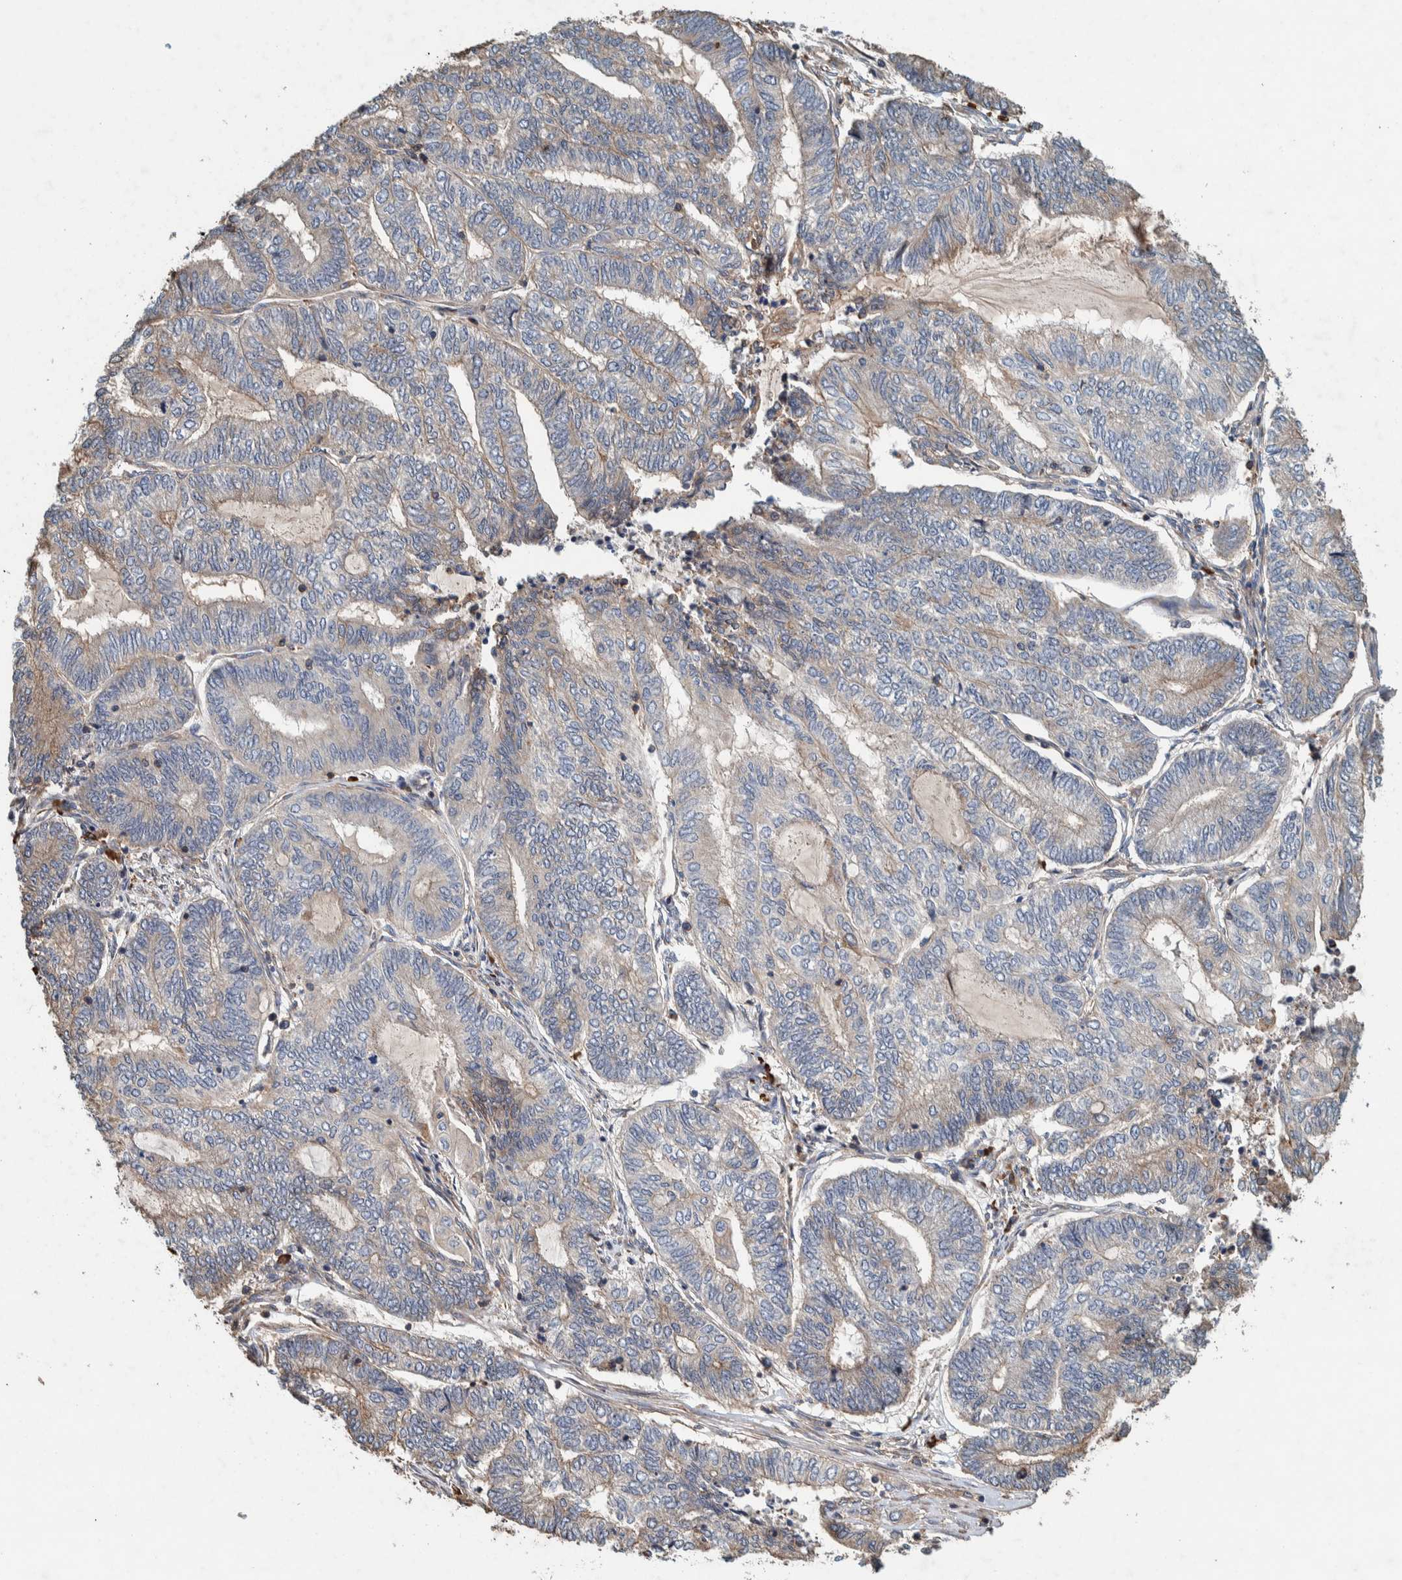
{"staining": {"intensity": "weak", "quantity": "<25%", "location": "cytoplasmic/membranous"}, "tissue": "endometrial cancer", "cell_type": "Tumor cells", "image_type": "cancer", "snomed": [{"axis": "morphology", "description": "Adenocarcinoma, NOS"}, {"axis": "topography", "description": "Uterus"}, {"axis": "topography", "description": "Endometrium"}], "caption": "The immunohistochemistry photomicrograph has no significant staining in tumor cells of adenocarcinoma (endometrial) tissue.", "gene": "PLA2G3", "patient": {"sex": "female", "age": 70}}